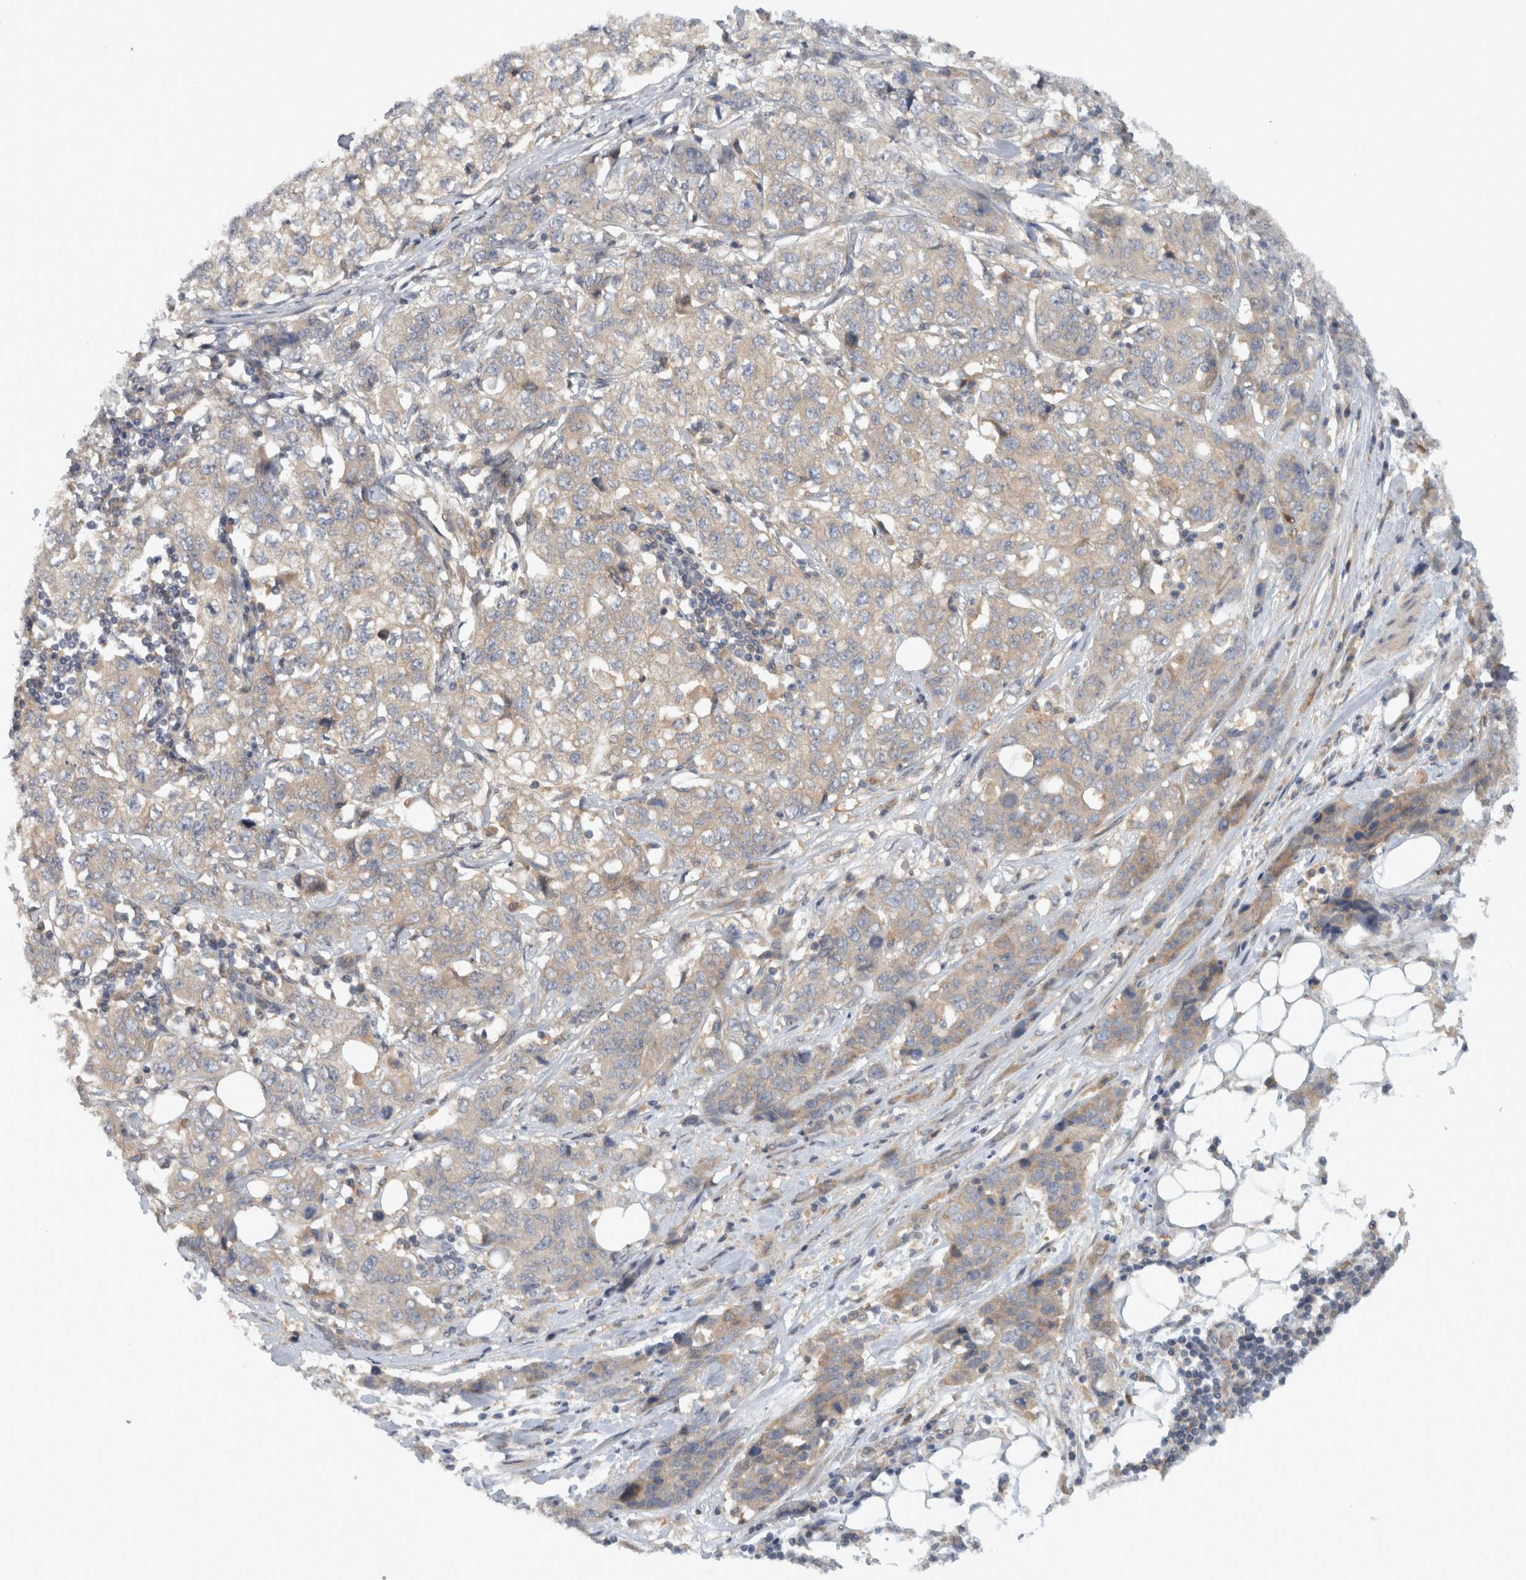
{"staining": {"intensity": "weak", "quantity": "<25%", "location": "cytoplasmic/membranous"}, "tissue": "stomach cancer", "cell_type": "Tumor cells", "image_type": "cancer", "snomed": [{"axis": "morphology", "description": "Adenocarcinoma, NOS"}, {"axis": "topography", "description": "Stomach"}], "caption": "Histopathology image shows no protein staining in tumor cells of stomach cancer (adenocarcinoma) tissue.", "gene": "VEPH1", "patient": {"sex": "male", "age": 48}}